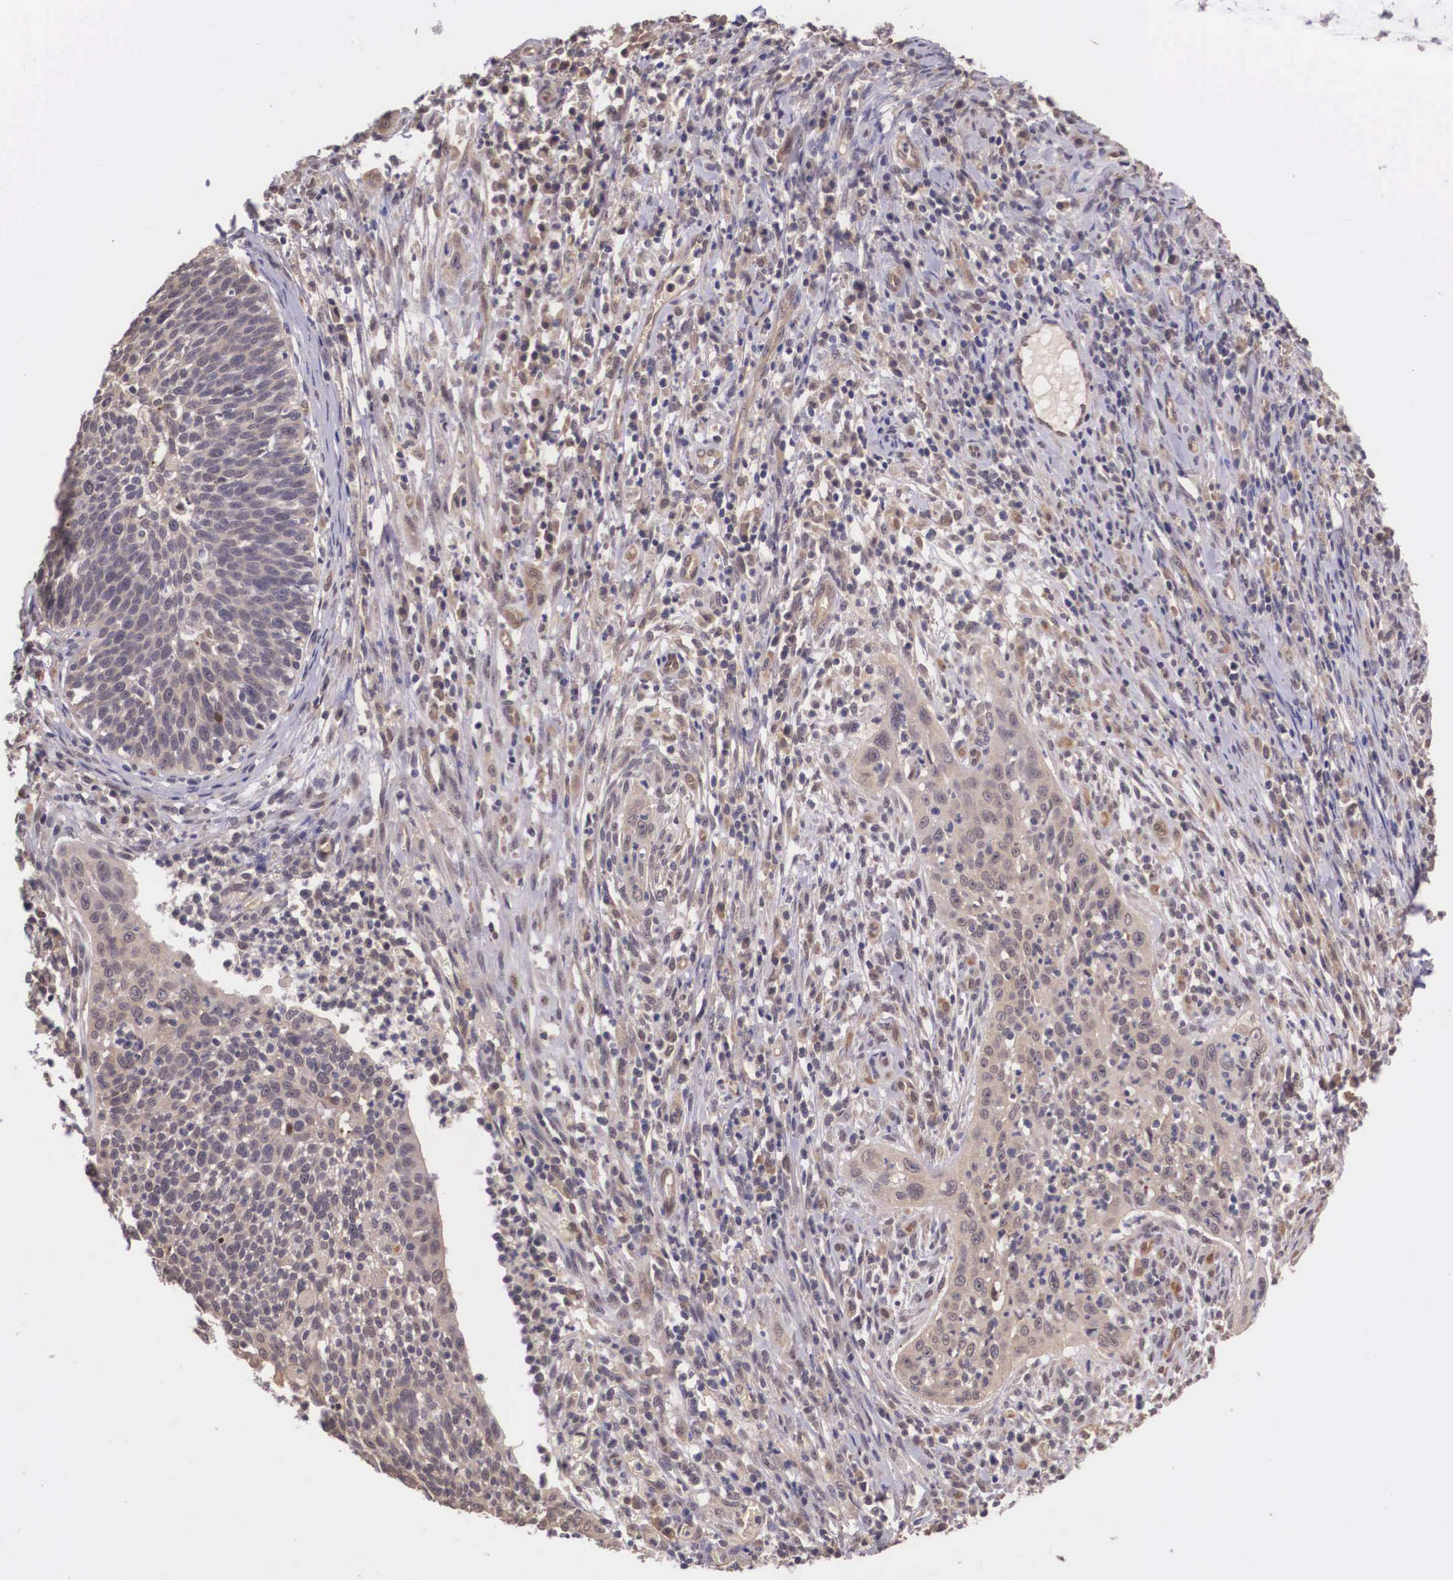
{"staining": {"intensity": "weak", "quantity": ">75%", "location": "cytoplasmic/membranous"}, "tissue": "cervical cancer", "cell_type": "Tumor cells", "image_type": "cancer", "snomed": [{"axis": "morphology", "description": "Squamous cell carcinoma, NOS"}, {"axis": "topography", "description": "Cervix"}], "caption": "Brown immunohistochemical staining in human cervical cancer reveals weak cytoplasmic/membranous expression in about >75% of tumor cells. The protein of interest is stained brown, and the nuclei are stained in blue (DAB IHC with brightfield microscopy, high magnification).", "gene": "VASH1", "patient": {"sex": "female", "age": 41}}